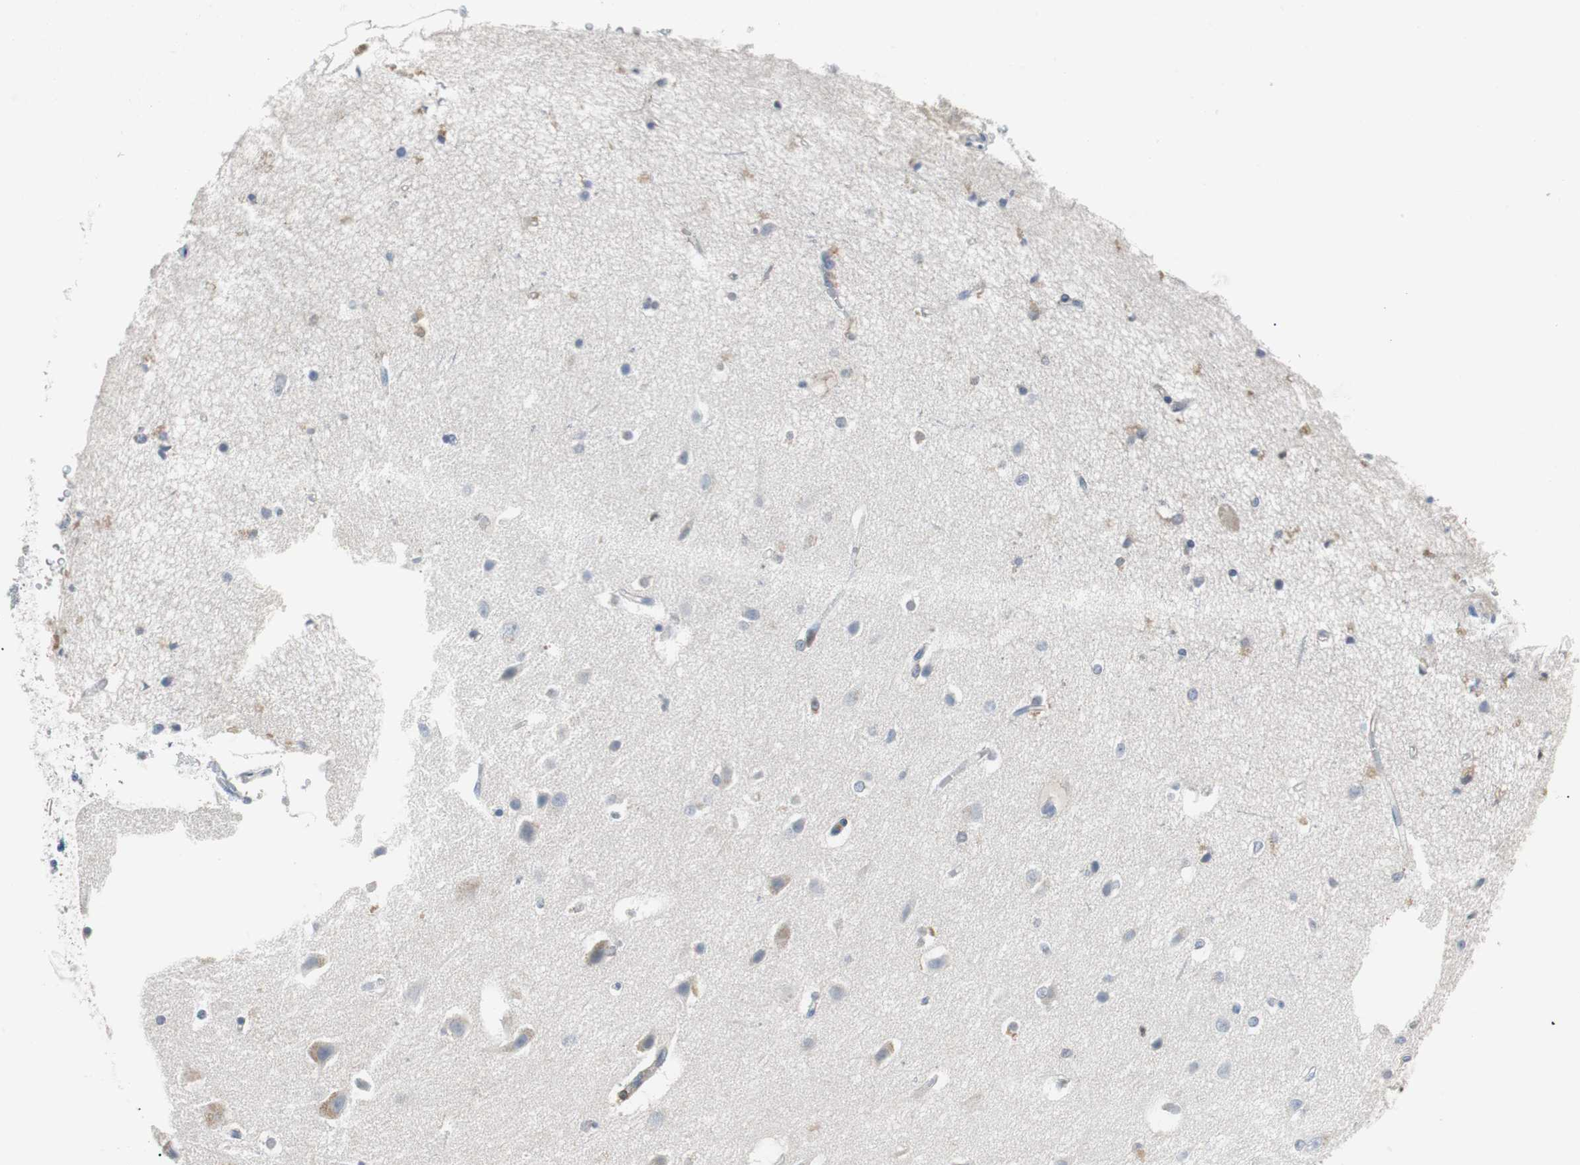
{"staining": {"intensity": "weak", "quantity": "<25%", "location": "cytoplasmic/membranous"}, "tissue": "caudate", "cell_type": "Glial cells", "image_type": "normal", "snomed": [{"axis": "morphology", "description": "Normal tissue, NOS"}, {"axis": "topography", "description": "Lateral ventricle wall"}], "caption": "This micrograph is of normal caudate stained with immunohistochemistry to label a protein in brown with the nuclei are counter-stained blue. There is no expression in glial cells. Brightfield microscopy of immunohistochemistry (IHC) stained with DAB (3,3'-diaminobenzidine) (brown) and hematoxylin (blue), captured at high magnification.", "gene": "TSC22D4", "patient": {"sex": "female", "age": 54}}